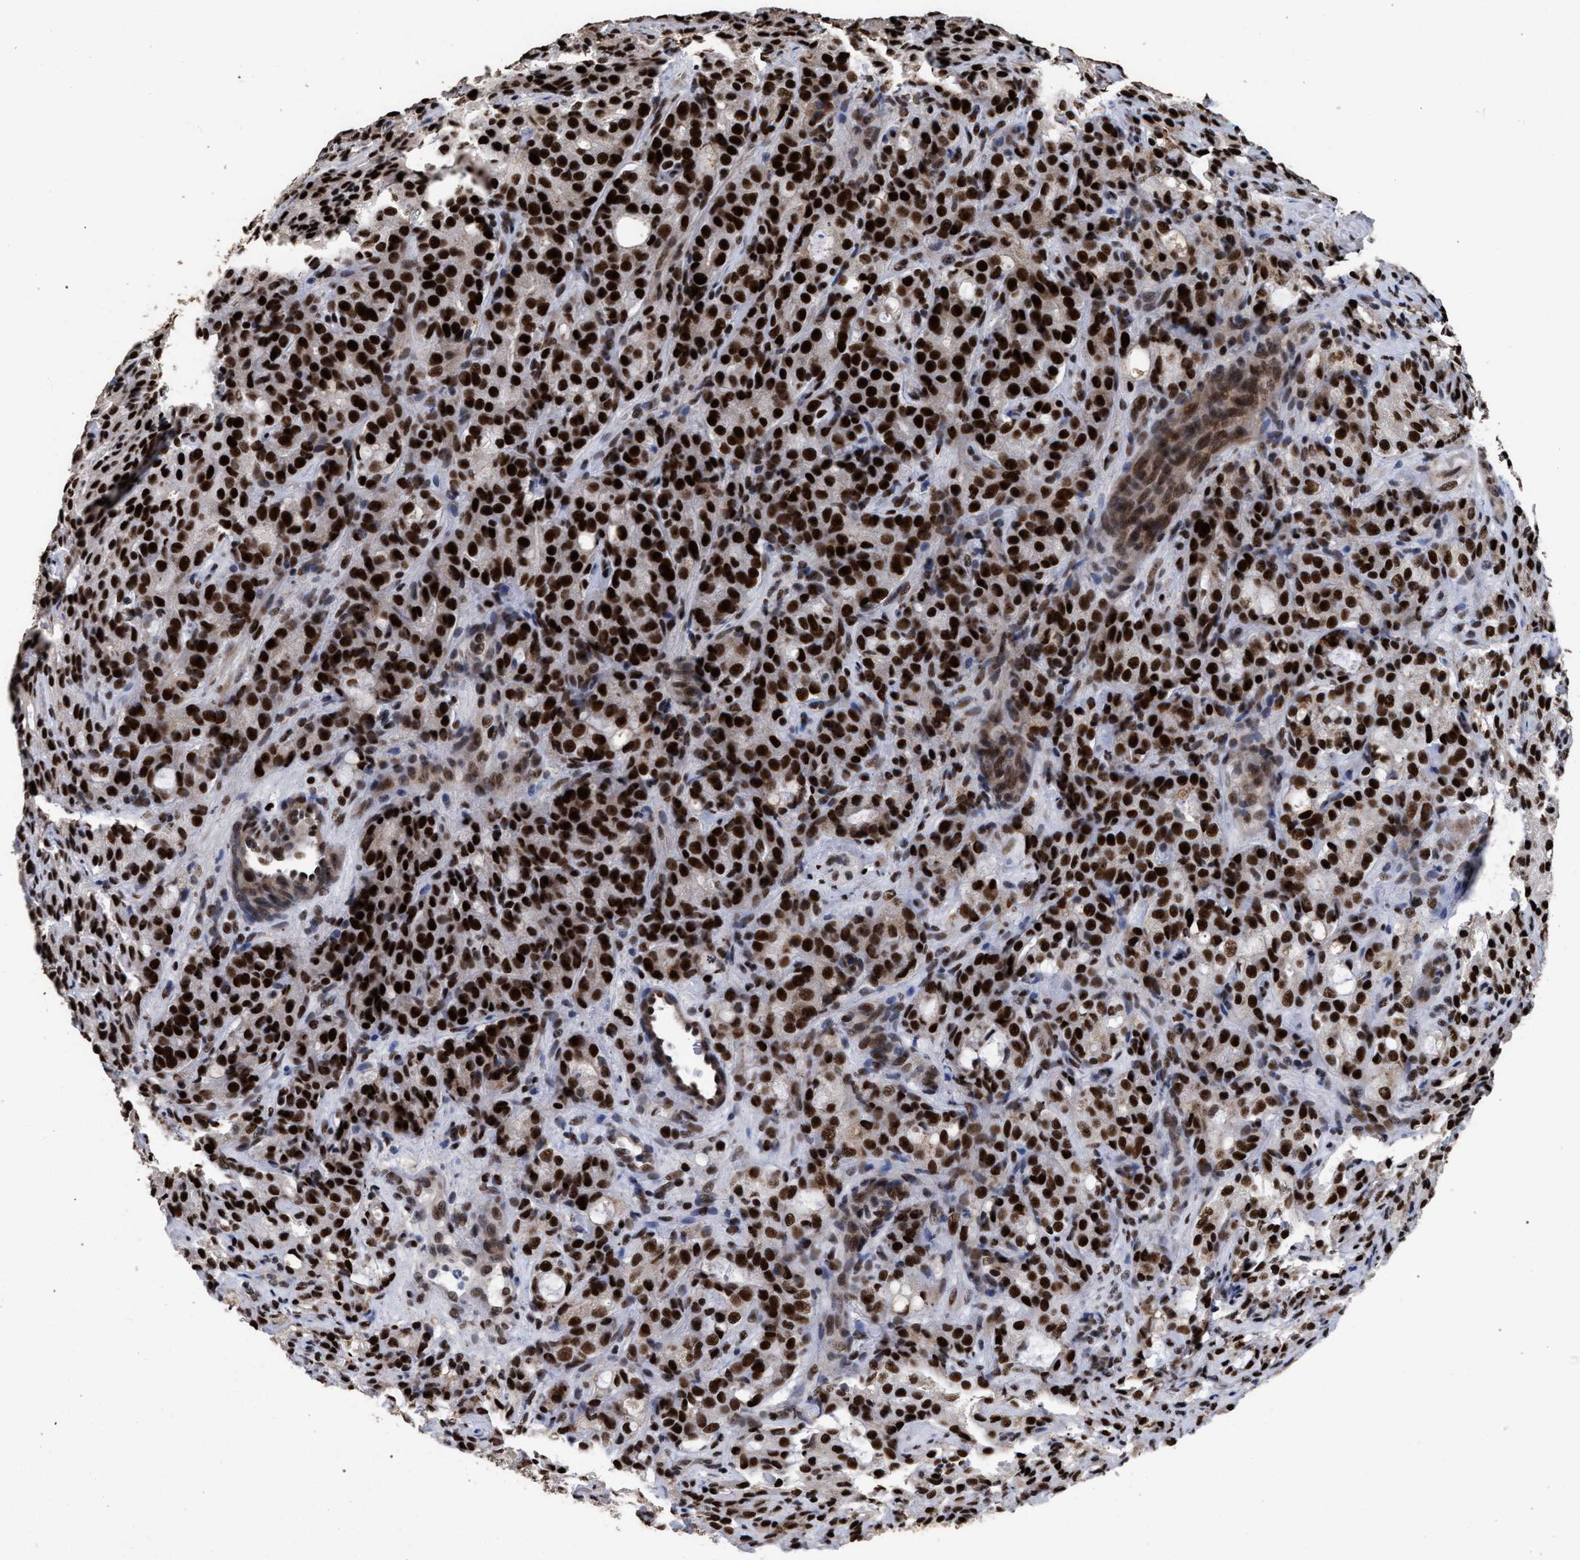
{"staining": {"intensity": "strong", "quantity": ">75%", "location": "nuclear"}, "tissue": "prostate cancer", "cell_type": "Tumor cells", "image_type": "cancer", "snomed": [{"axis": "morphology", "description": "Adenocarcinoma, High grade"}, {"axis": "topography", "description": "Prostate"}], "caption": "Human adenocarcinoma (high-grade) (prostate) stained with a protein marker exhibits strong staining in tumor cells.", "gene": "TP53BP1", "patient": {"sex": "male", "age": 72}}